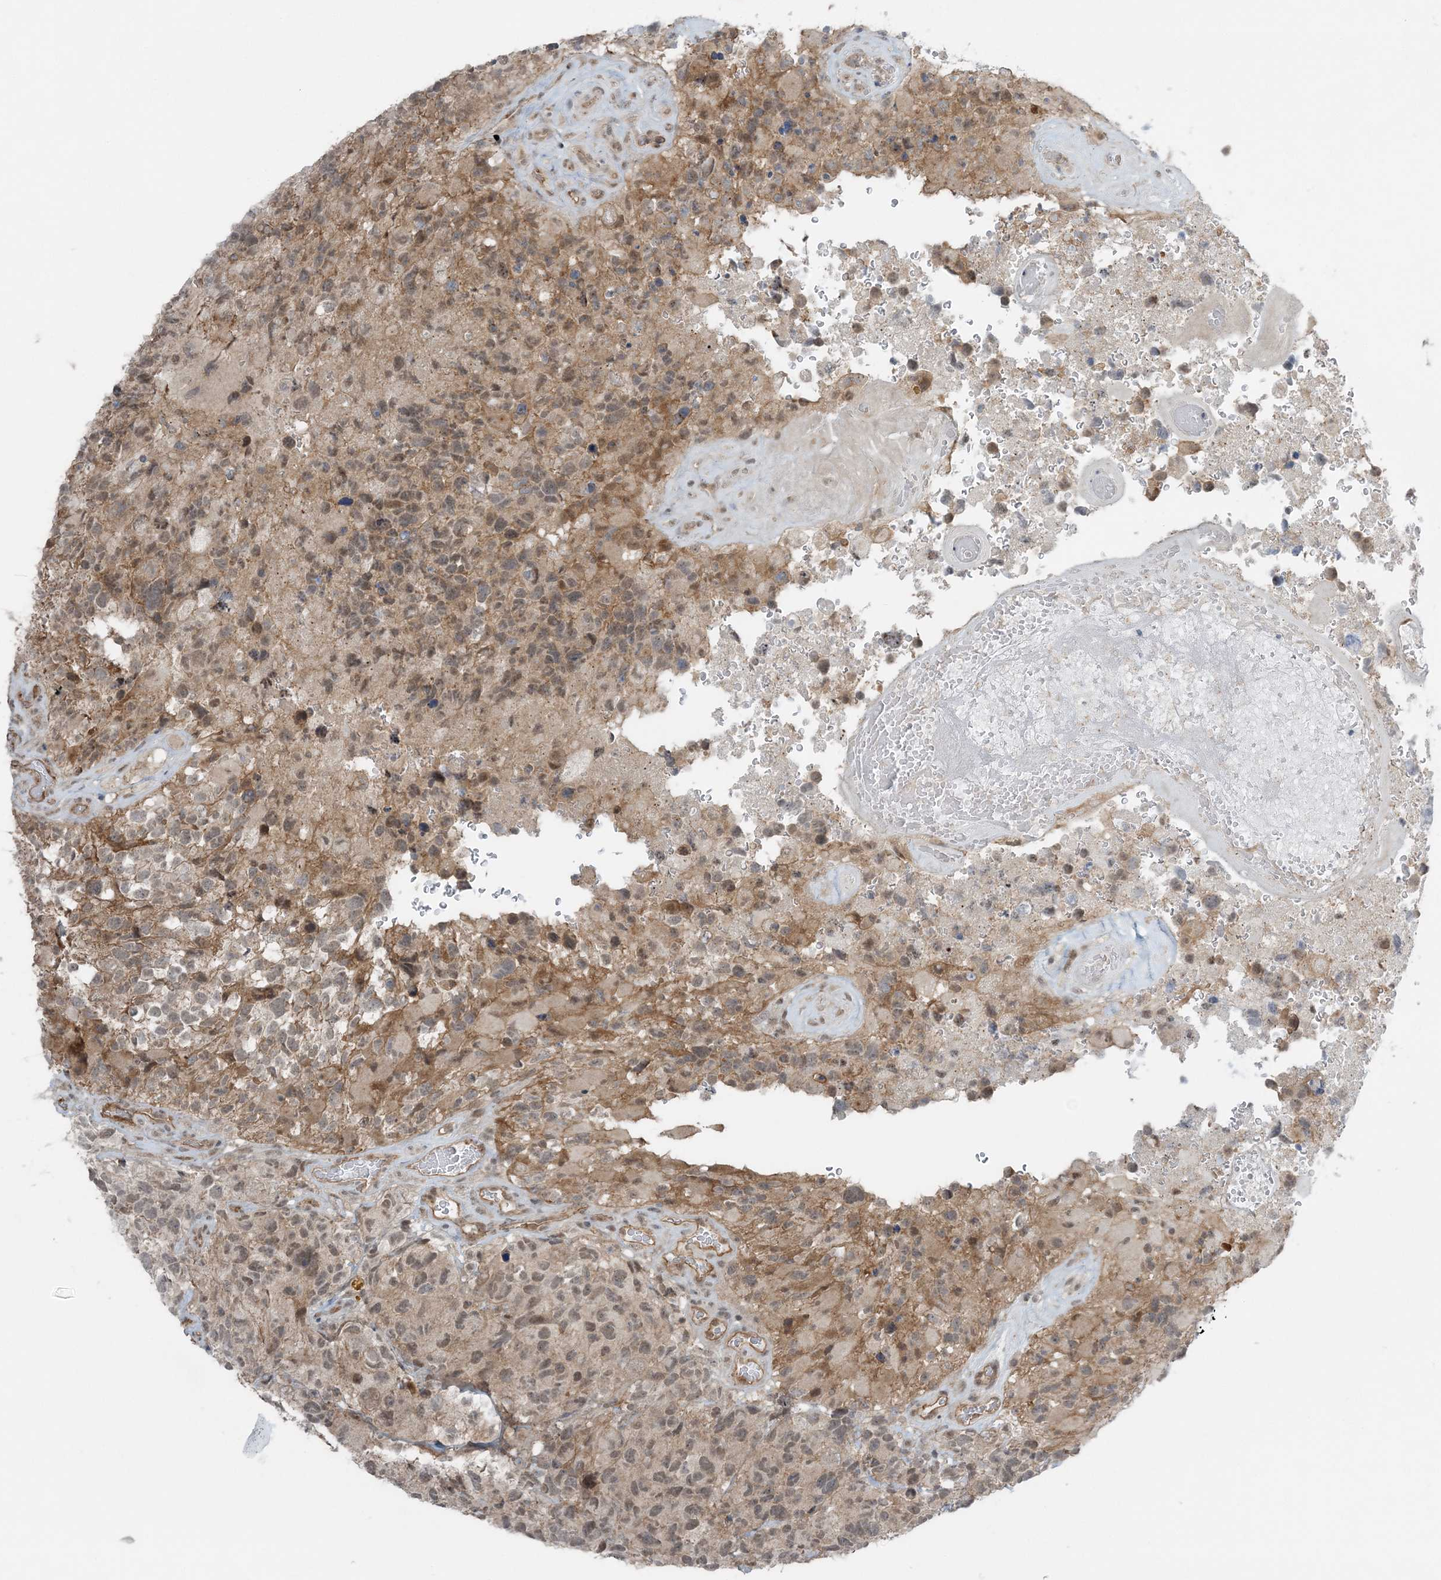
{"staining": {"intensity": "moderate", "quantity": ">75%", "location": "cytoplasmic/membranous,nuclear"}, "tissue": "glioma", "cell_type": "Tumor cells", "image_type": "cancer", "snomed": [{"axis": "morphology", "description": "Glioma, malignant, High grade"}, {"axis": "topography", "description": "Brain"}], "caption": "There is medium levels of moderate cytoplasmic/membranous and nuclear staining in tumor cells of malignant glioma (high-grade), as demonstrated by immunohistochemical staining (brown color).", "gene": "ATP11A", "patient": {"sex": "male", "age": 69}}